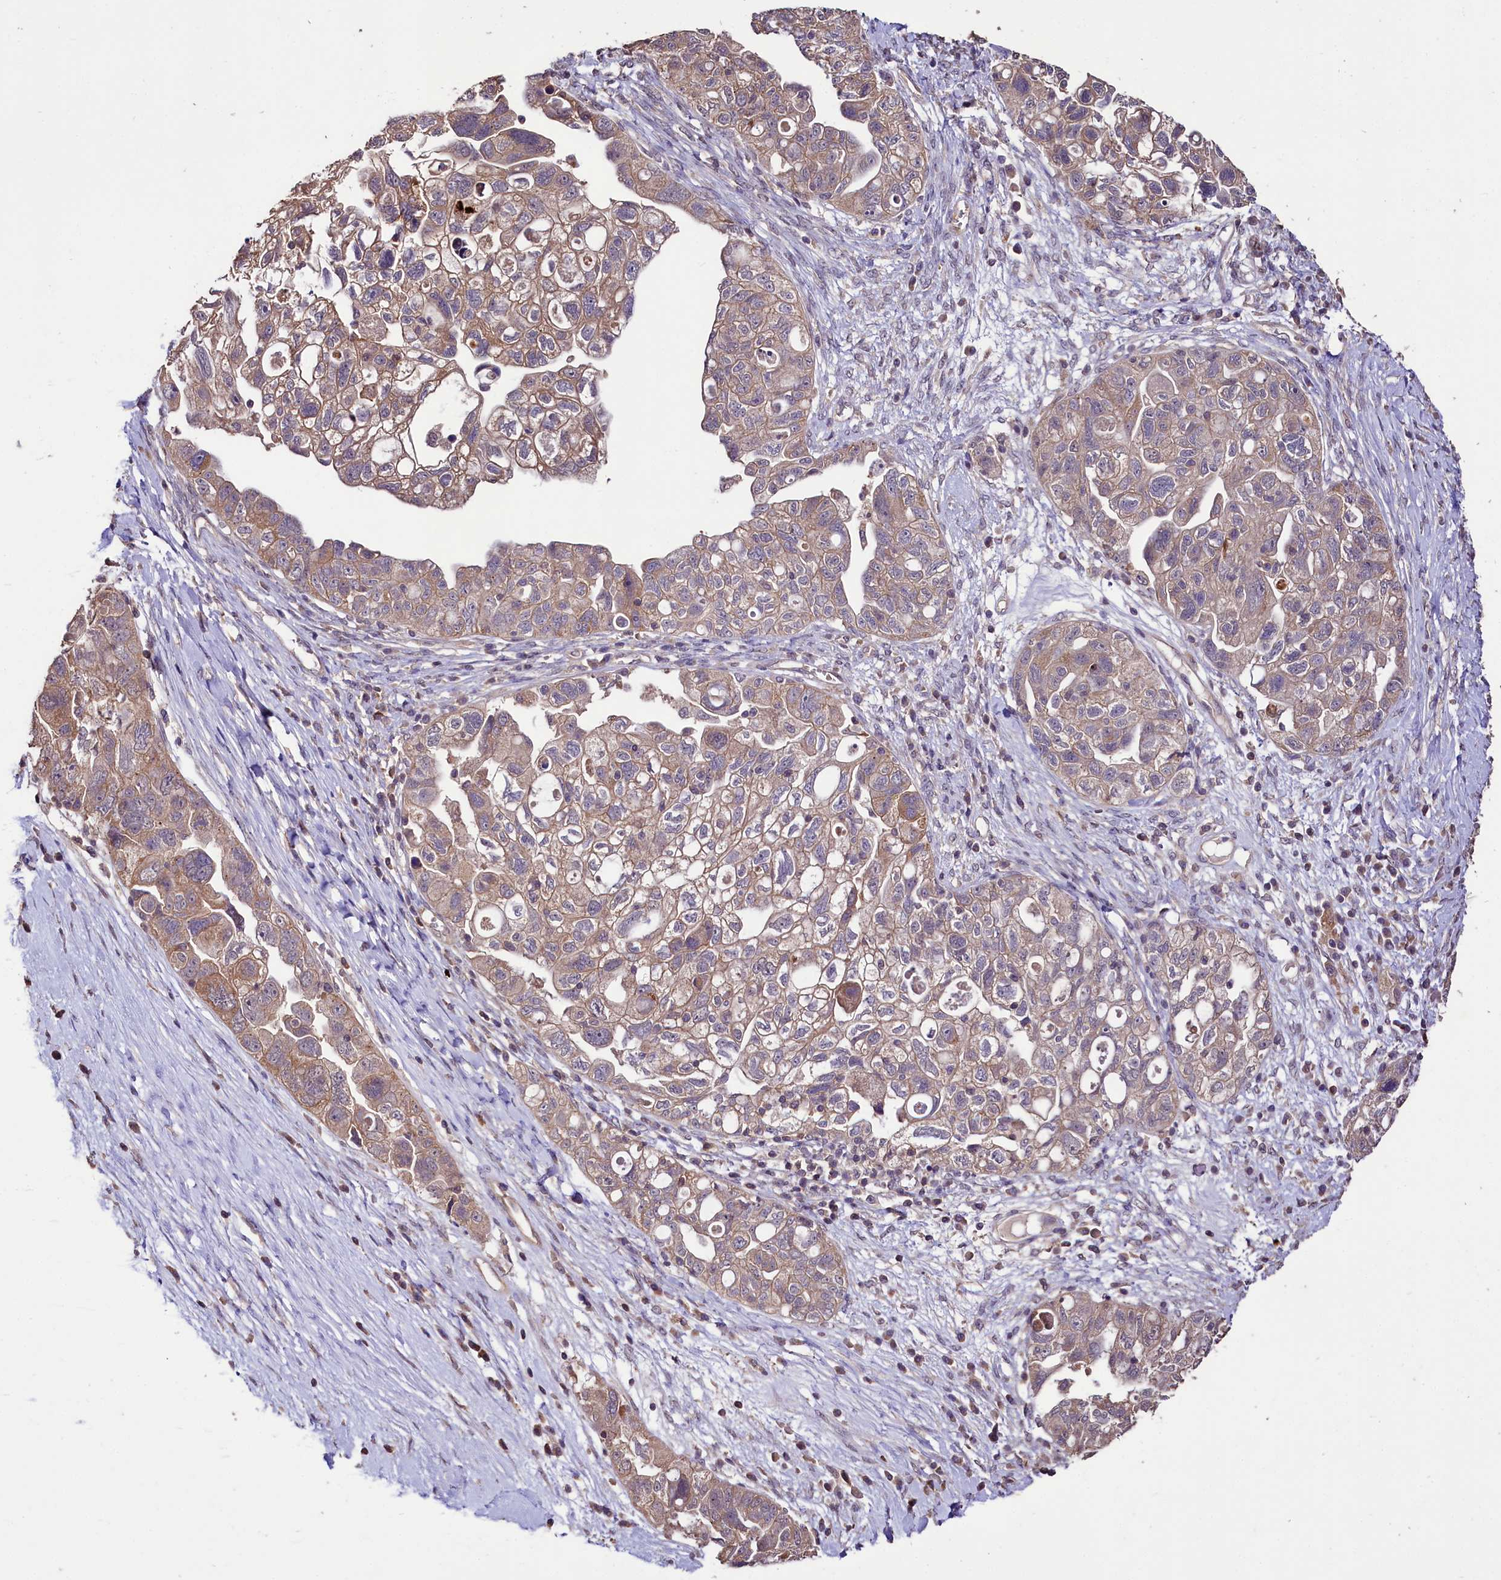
{"staining": {"intensity": "weak", "quantity": "<25%", "location": "cytoplasmic/membranous"}, "tissue": "ovarian cancer", "cell_type": "Tumor cells", "image_type": "cancer", "snomed": [{"axis": "morphology", "description": "Carcinoma, NOS"}, {"axis": "morphology", "description": "Cystadenocarcinoma, serous, NOS"}, {"axis": "topography", "description": "Ovary"}], "caption": "This histopathology image is of ovarian serous cystadenocarcinoma stained with immunohistochemistry to label a protein in brown with the nuclei are counter-stained blue. There is no positivity in tumor cells.", "gene": "KLRB1", "patient": {"sex": "female", "age": 69}}